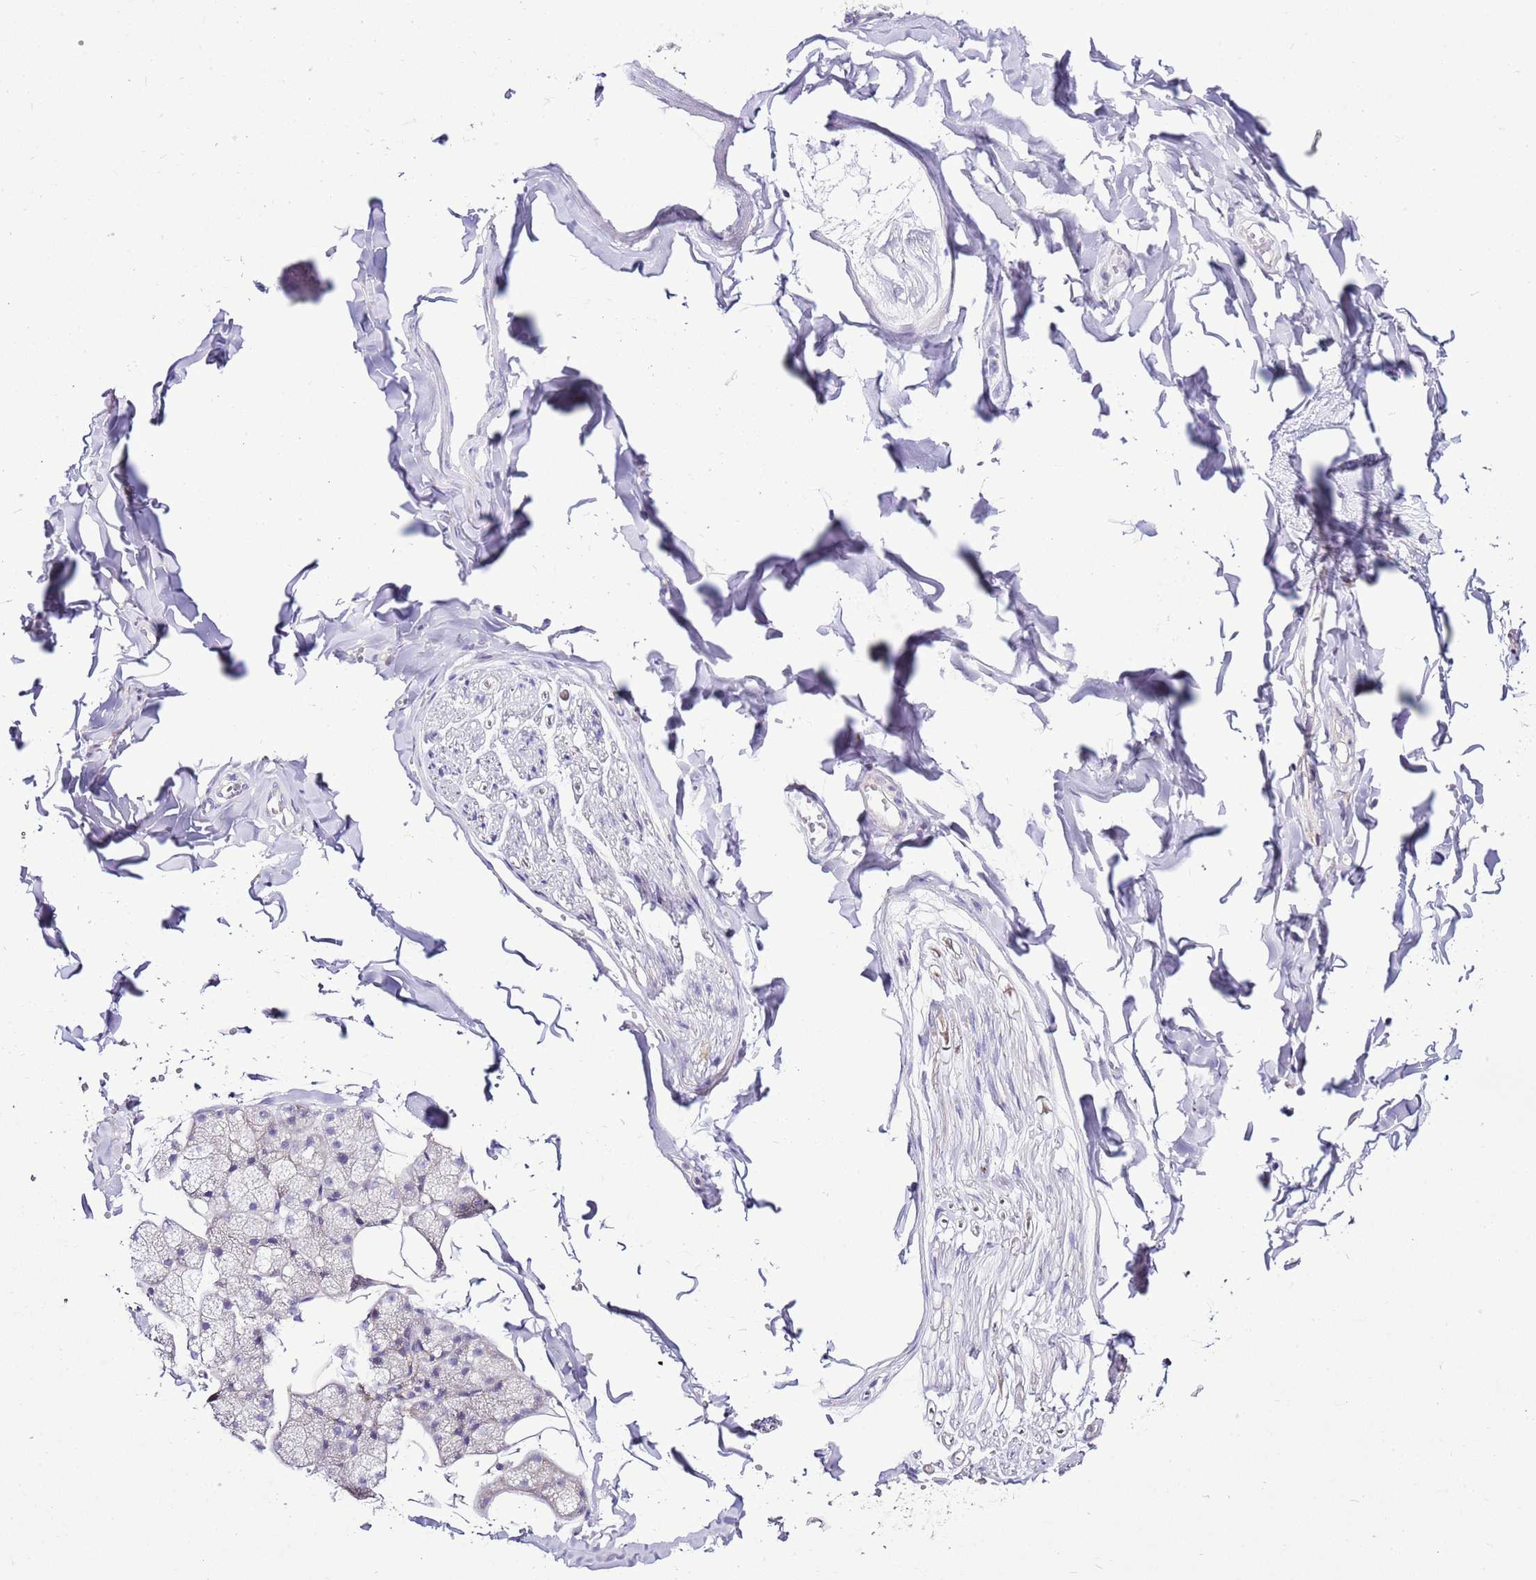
{"staining": {"intensity": "negative", "quantity": "none", "location": "none"}, "tissue": "adipose tissue", "cell_type": "Adipocytes", "image_type": "normal", "snomed": [{"axis": "morphology", "description": "Normal tissue, NOS"}, {"axis": "topography", "description": "Salivary gland"}, {"axis": "topography", "description": "Peripheral nerve tissue"}], "caption": "This is a image of immunohistochemistry (IHC) staining of benign adipose tissue, which shows no positivity in adipocytes.", "gene": "SLC38A5", "patient": {"sex": "male", "age": 38}}